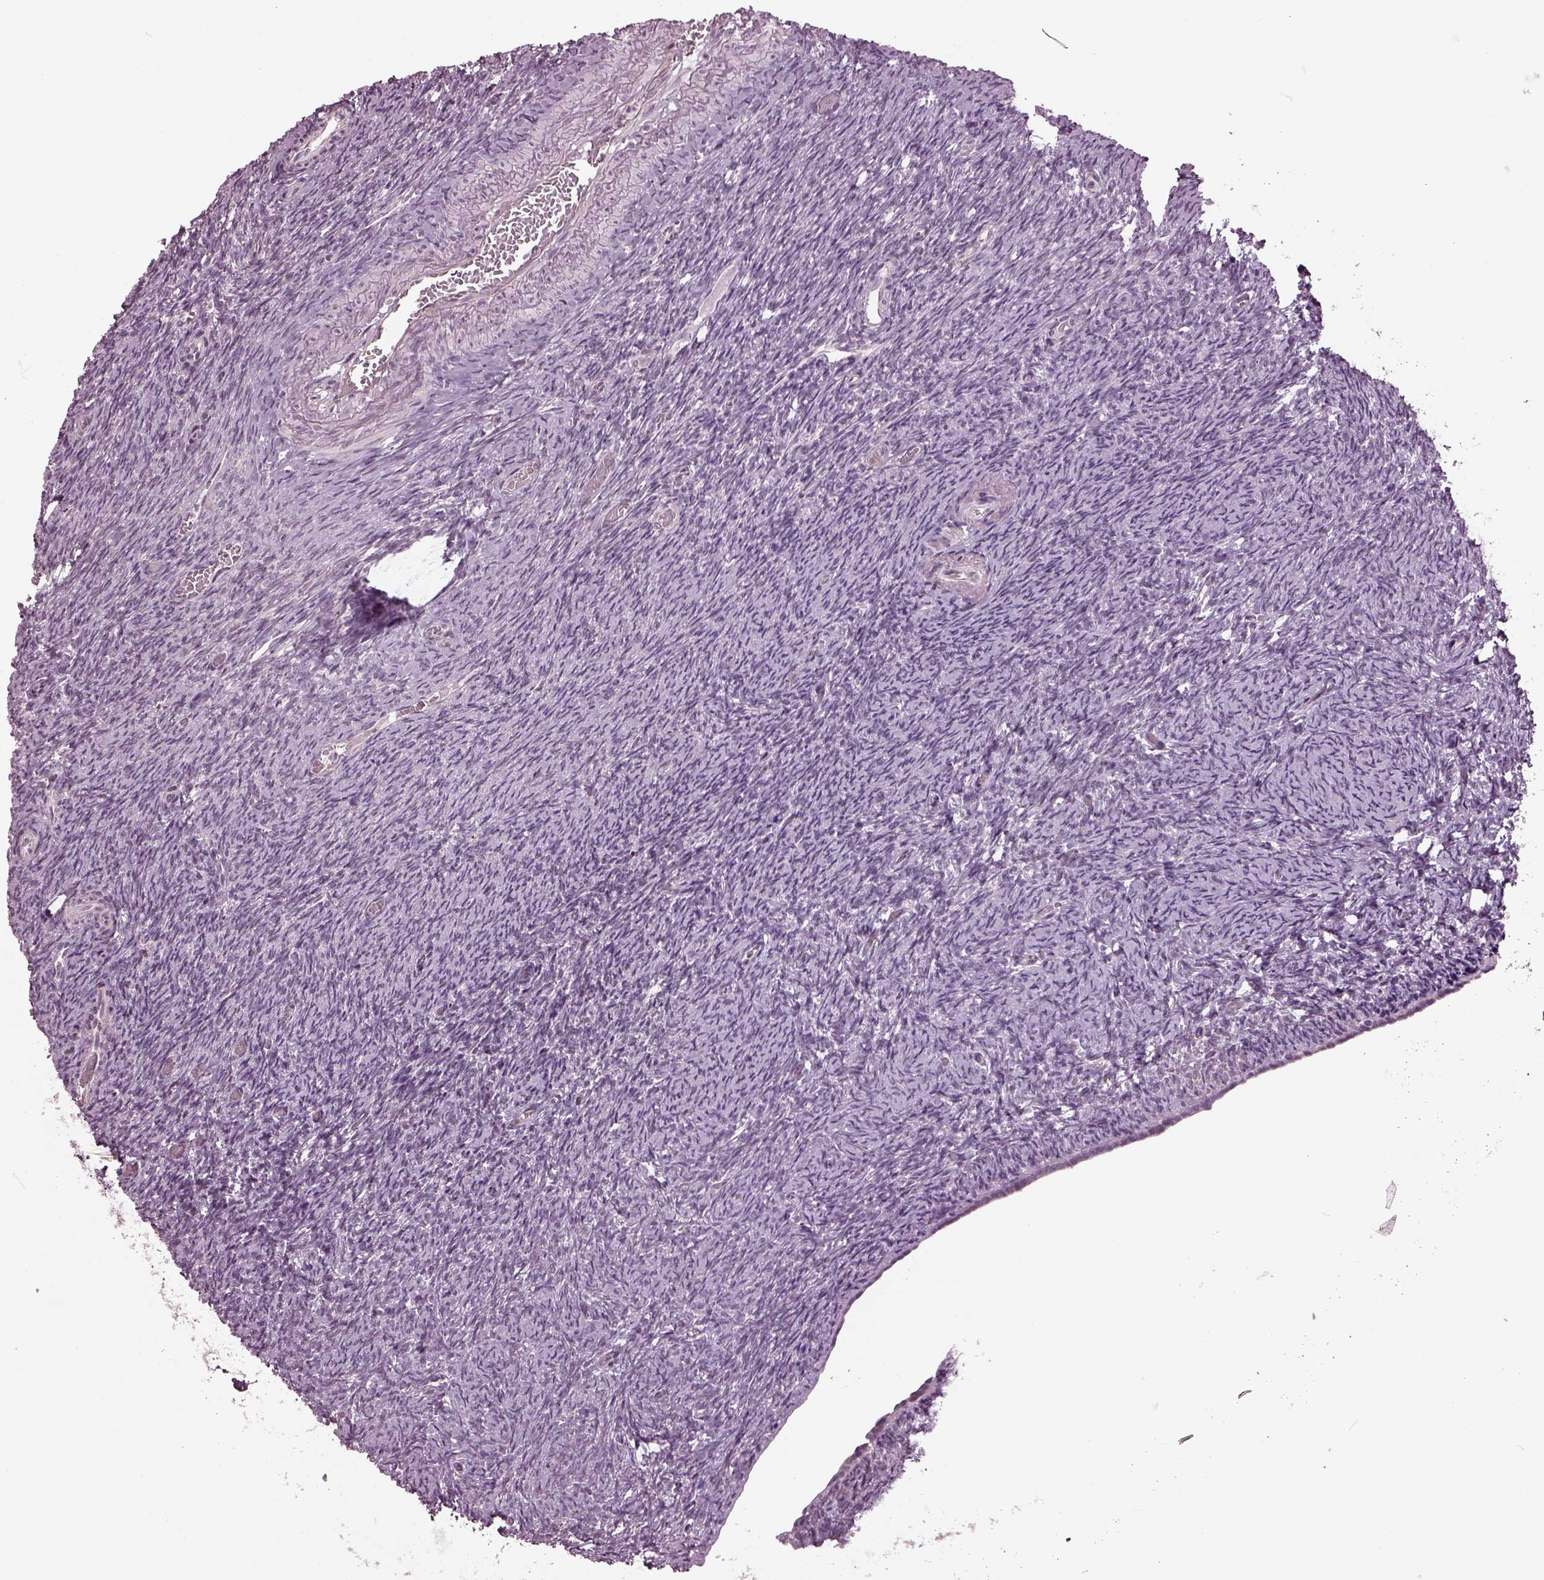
{"staining": {"intensity": "negative", "quantity": "none", "location": "none"}, "tissue": "ovary", "cell_type": "Ovarian stroma cells", "image_type": "normal", "snomed": [{"axis": "morphology", "description": "Normal tissue, NOS"}, {"axis": "topography", "description": "Ovary"}], "caption": "High magnification brightfield microscopy of unremarkable ovary stained with DAB (brown) and counterstained with hematoxylin (blue): ovarian stroma cells show no significant staining. (Stains: DAB (3,3'-diaminobenzidine) immunohistochemistry (IHC) with hematoxylin counter stain, Microscopy: brightfield microscopy at high magnification).", "gene": "GAL", "patient": {"sex": "female", "age": 39}}